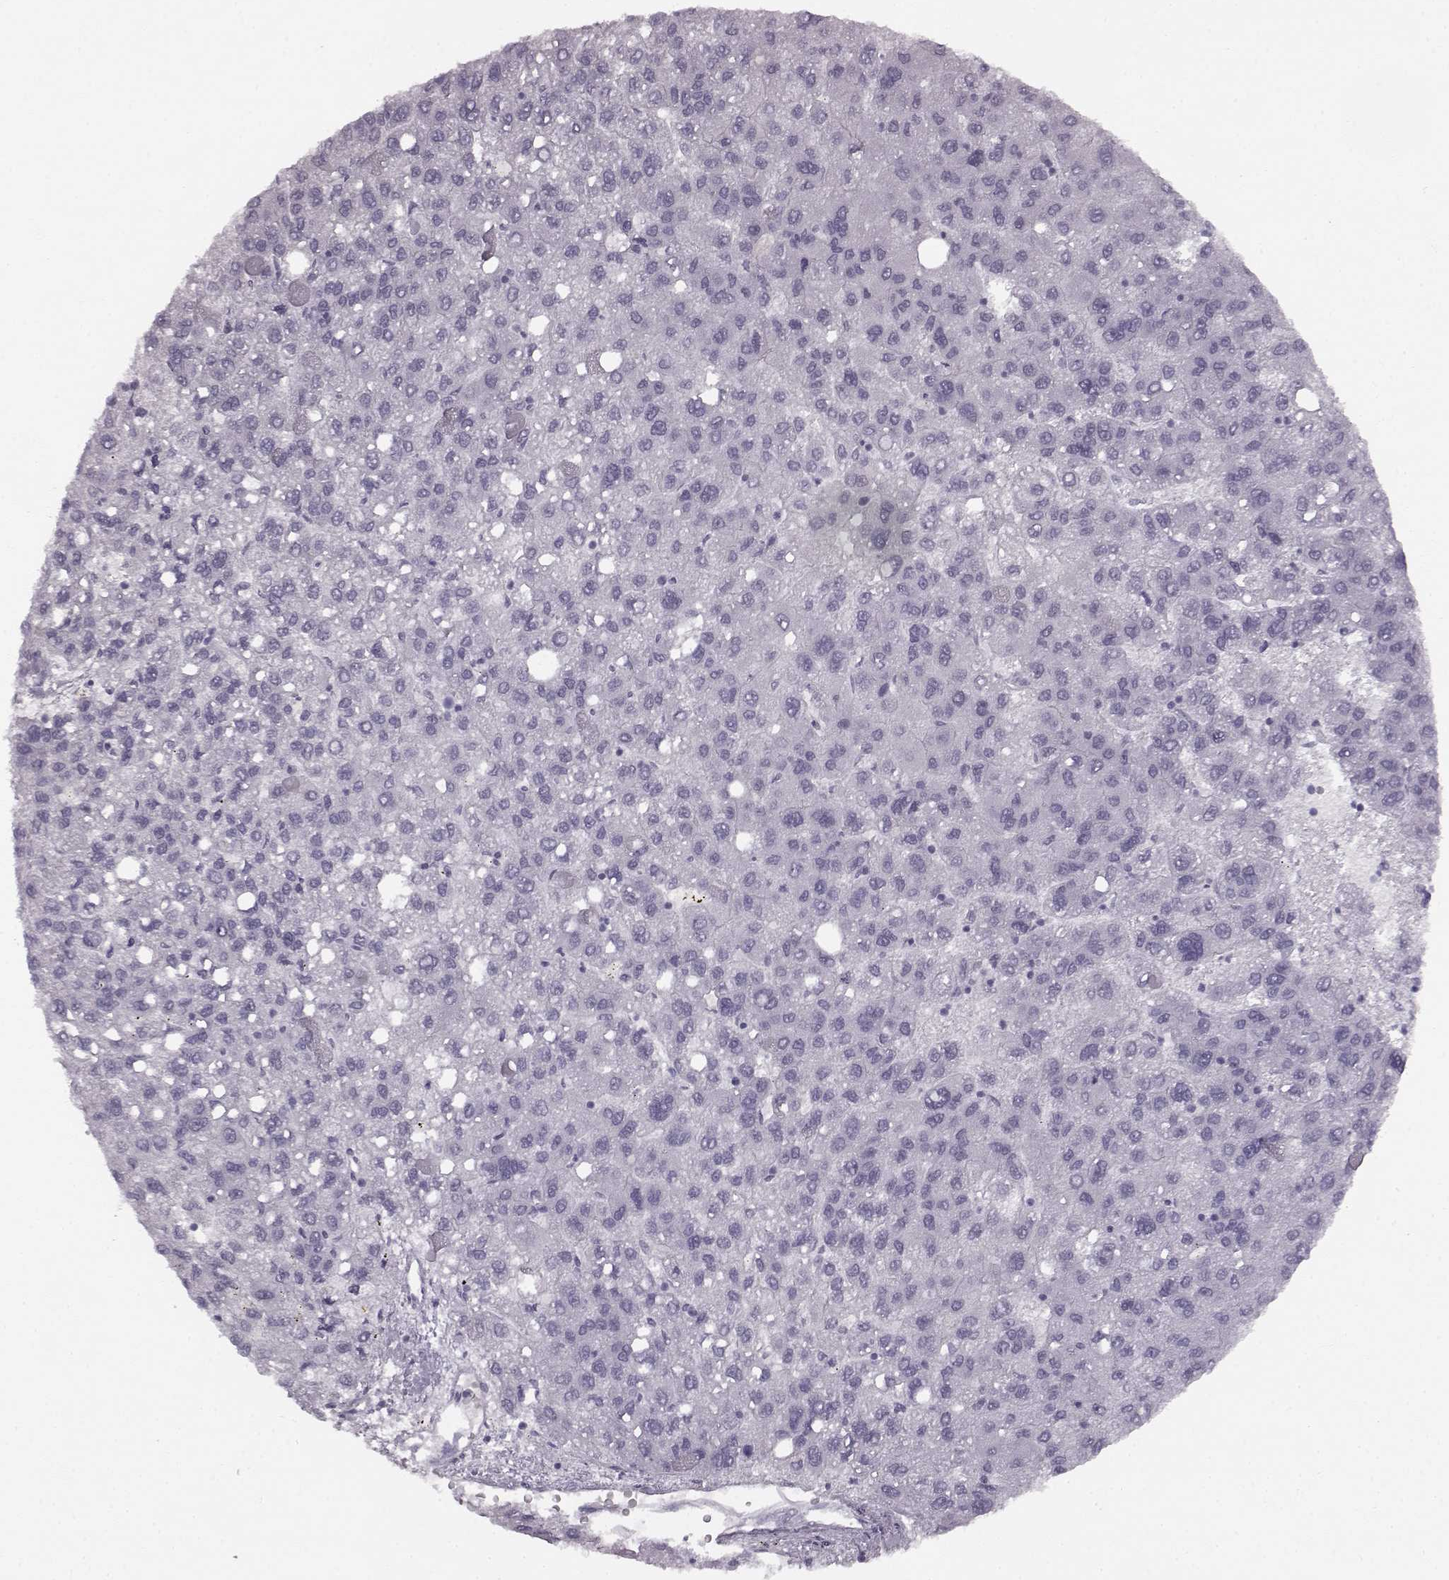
{"staining": {"intensity": "negative", "quantity": "none", "location": "none"}, "tissue": "liver cancer", "cell_type": "Tumor cells", "image_type": "cancer", "snomed": [{"axis": "morphology", "description": "Carcinoma, Hepatocellular, NOS"}, {"axis": "topography", "description": "Liver"}], "caption": "IHC histopathology image of neoplastic tissue: human liver hepatocellular carcinoma stained with DAB (3,3'-diaminobenzidine) exhibits no significant protein expression in tumor cells. Brightfield microscopy of immunohistochemistry (IHC) stained with DAB (3,3'-diaminobenzidine) (brown) and hematoxylin (blue), captured at high magnification.", "gene": "SEMG2", "patient": {"sex": "female", "age": 82}}